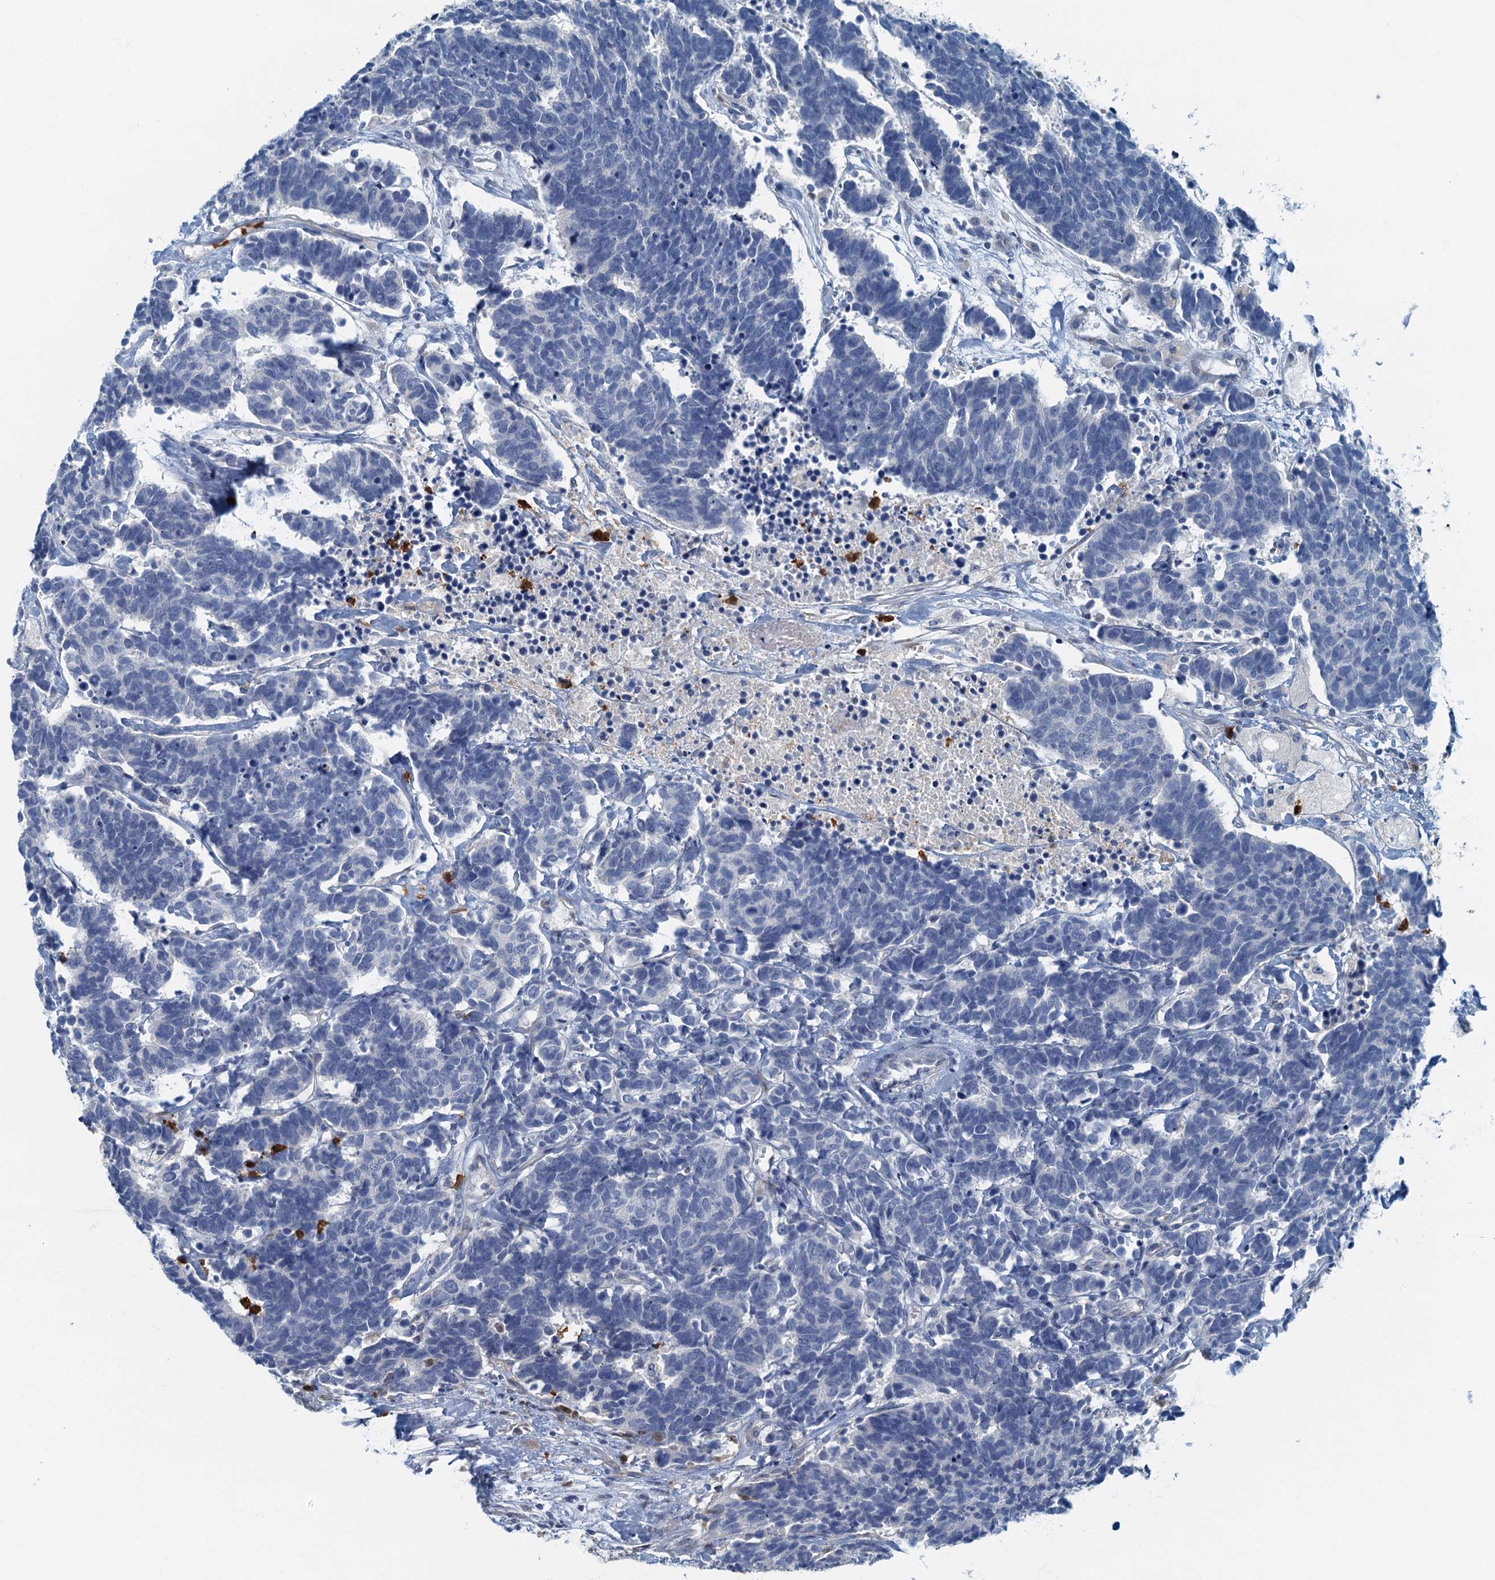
{"staining": {"intensity": "negative", "quantity": "none", "location": "none"}, "tissue": "carcinoid", "cell_type": "Tumor cells", "image_type": "cancer", "snomed": [{"axis": "morphology", "description": "Carcinoma, NOS"}, {"axis": "morphology", "description": "Carcinoid, malignant, NOS"}, {"axis": "topography", "description": "Urinary bladder"}], "caption": "IHC photomicrograph of neoplastic tissue: carcinoma stained with DAB (3,3'-diaminobenzidine) displays no significant protein positivity in tumor cells.", "gene": "ANKDD1A", "patient": {"sex": "male", "age": 57}}